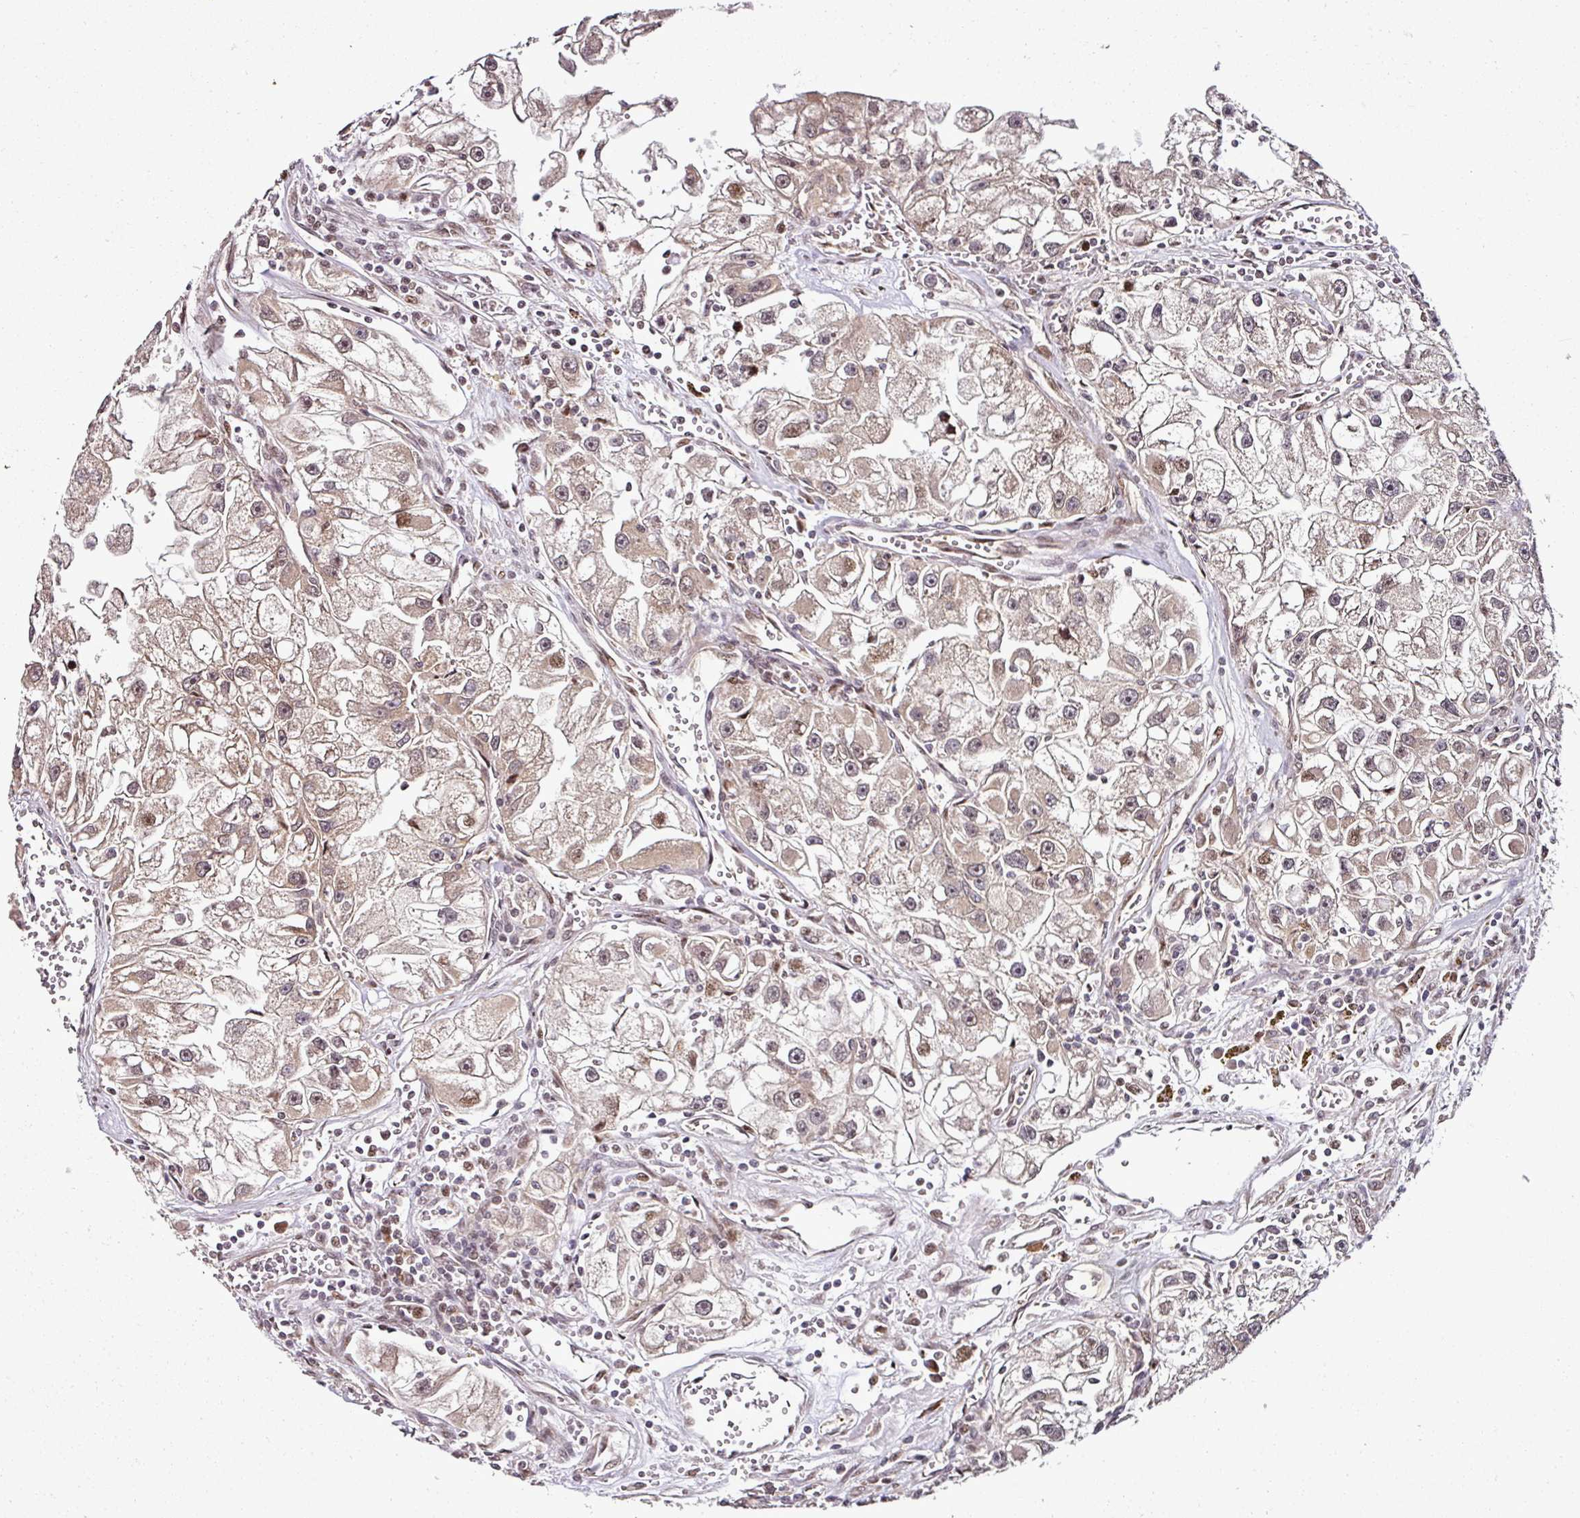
{"staining": {"intensity": "weak", "quantity": "25%-75%", "location": "cytoplasmic/membranous,nuclear"}, "tissue": "renal cancer", "cell_type": "Tumor cells", "image_type": "cancer", "snomed": [{"axis": "morphology", "description": "Adenocarcinoma, NOS"}, {"axis": "topography", "description": "Kidney"}], "caption": "This is a micrograph of immunohistochemistry staining of adenocarcinoma (renal), which shows weak staining in the cytoplasmic/membranous and nuclear of tumor cells.", "gene": "COPRS", "patient": {"sex": "male", "age": 63}}